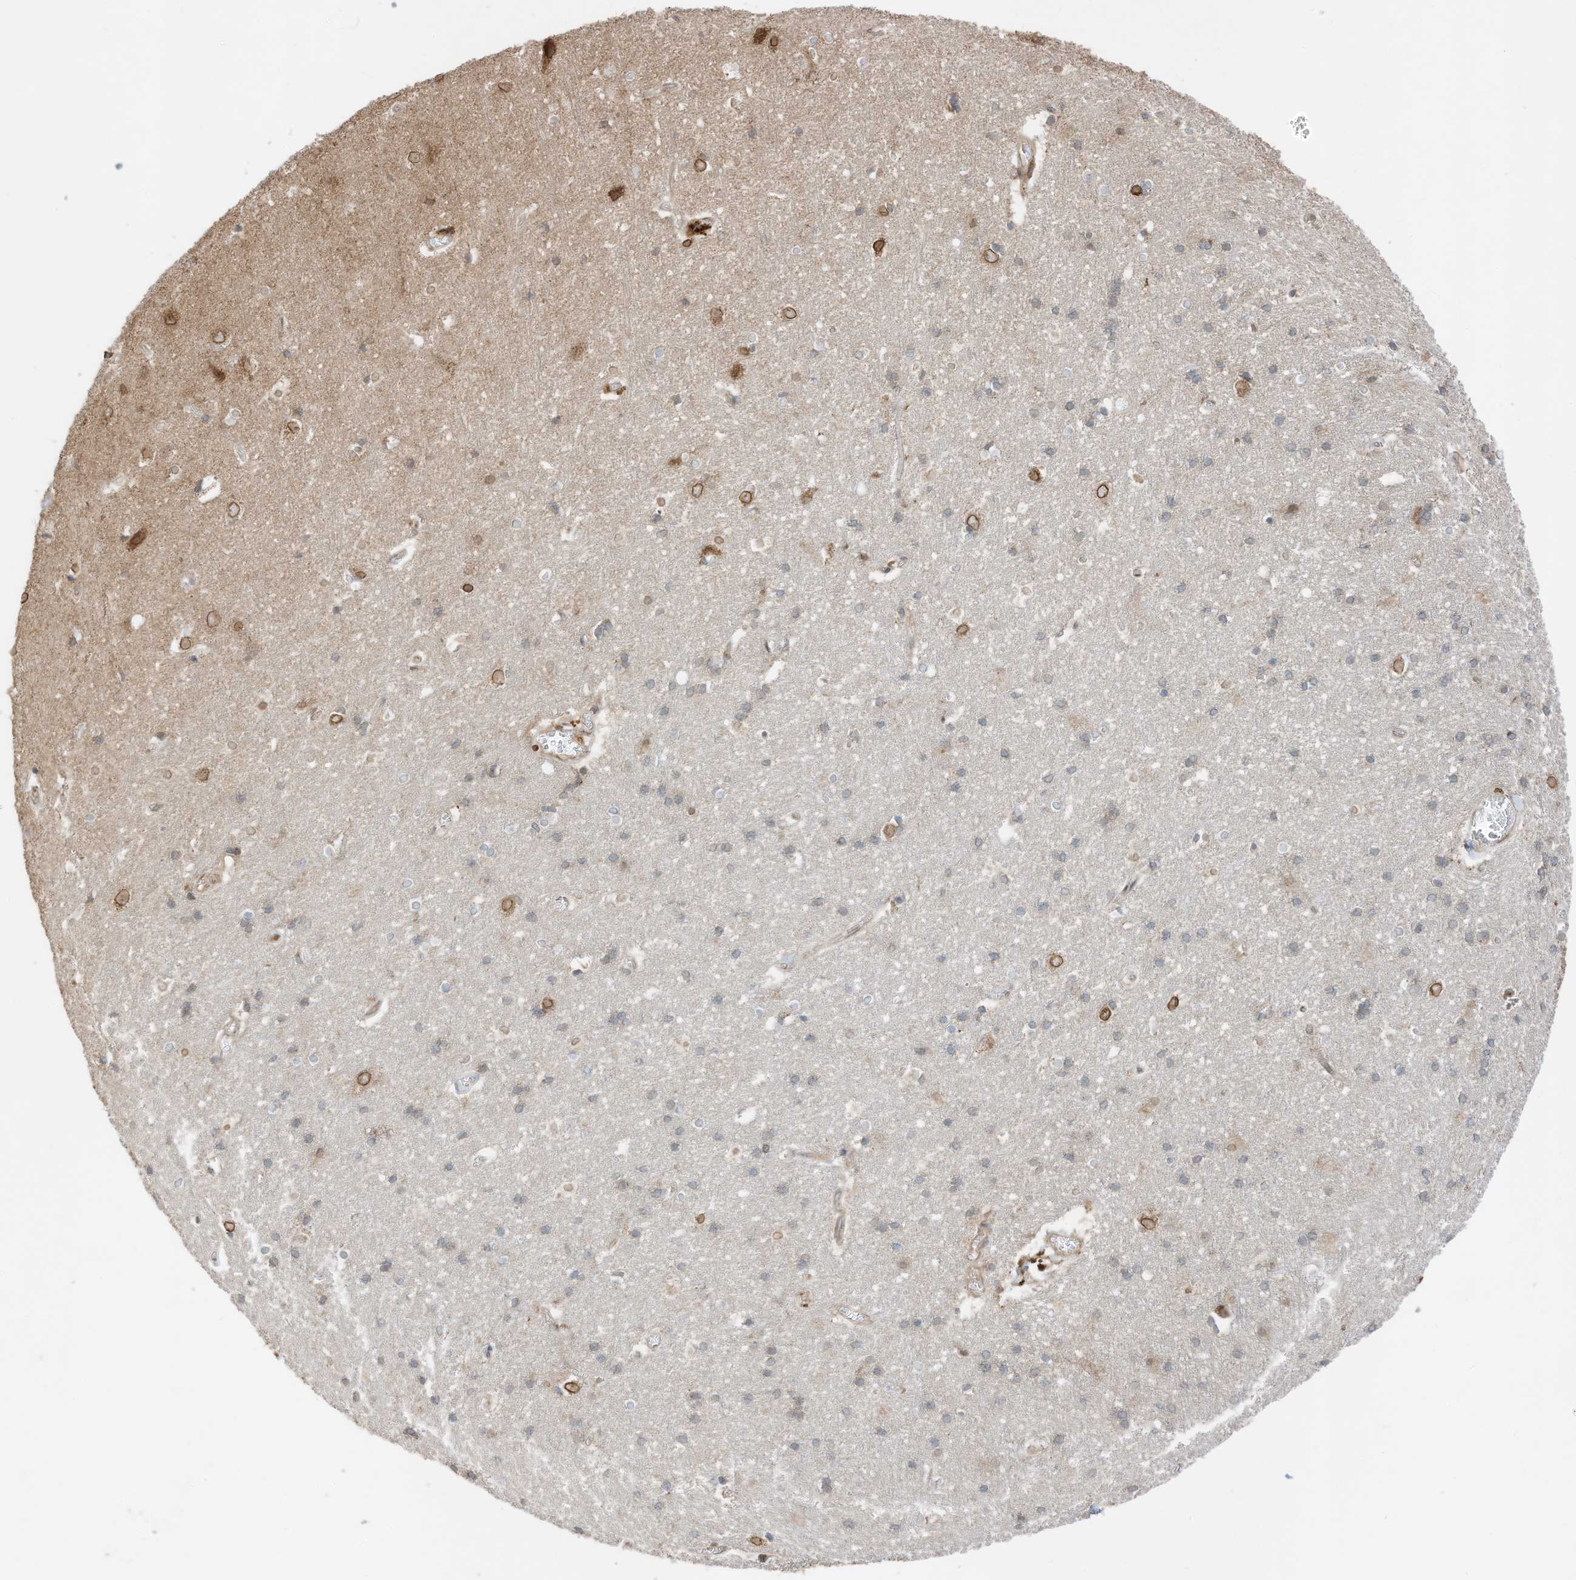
{"staining": {"intensity": "negative", "quantity": "none", "location": "none"}, "tissue": "cerebral cortex", "cell_type": "Endothelial cells", "image_type": "normal", "snomed": [{"axis": "morphology", "description": "Normal tissue, NOS"}, {"axis": "topography", "description": "Cerebral cortex"}], "caption": "Photomicrograph shows no significant protein staining in endothelial cells of benign cerebral cortex.", "gene": "SLC25A12", "patient": {"sex": "male", "age": 54}}